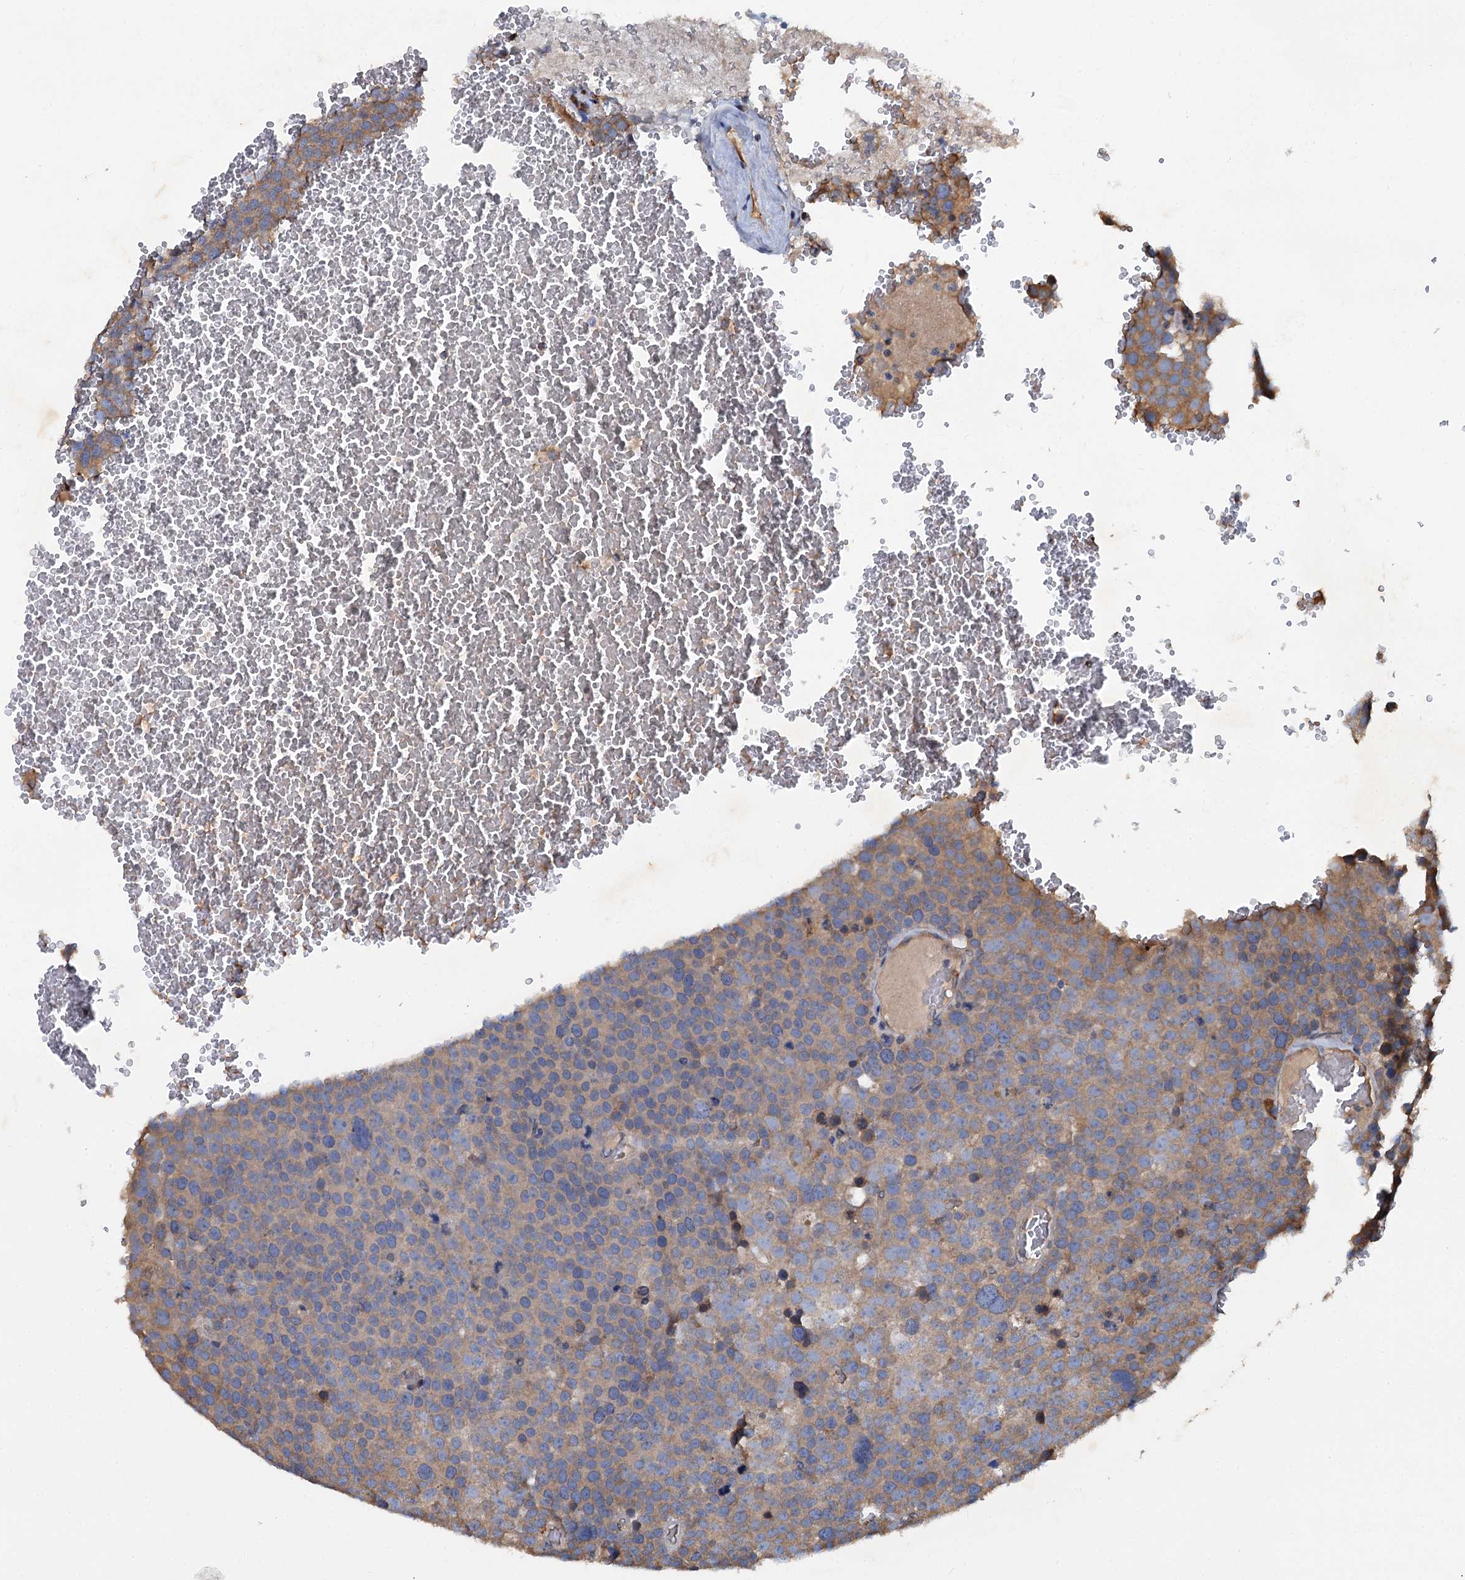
{"staining": {"intensity": "moderate", "quantity": "25%-75%", "location": "cytoplasmic/membranous"}, "tissue": "testis cancer", "cell_type": "Tumor cells", "image_type": "cancer", "snomed": [{"axis": "morphology", "description": "Seminoma, NOS"}, {"axis": "topography", "description": "Testis"}], "caption": "Immunohistochemistry image of neoplastic tissue: human testis cancer (seminoma) stained using immunohistochemistry (IHC) demonstrates medium levels of moderate protein expression localized specifically in the cytoplasmic/membranous of tumor cells, appearing as a cytoplasmic/membranous brown color.", "gene": "LINS1", "patient": {"sex": "male", "age": 71}}